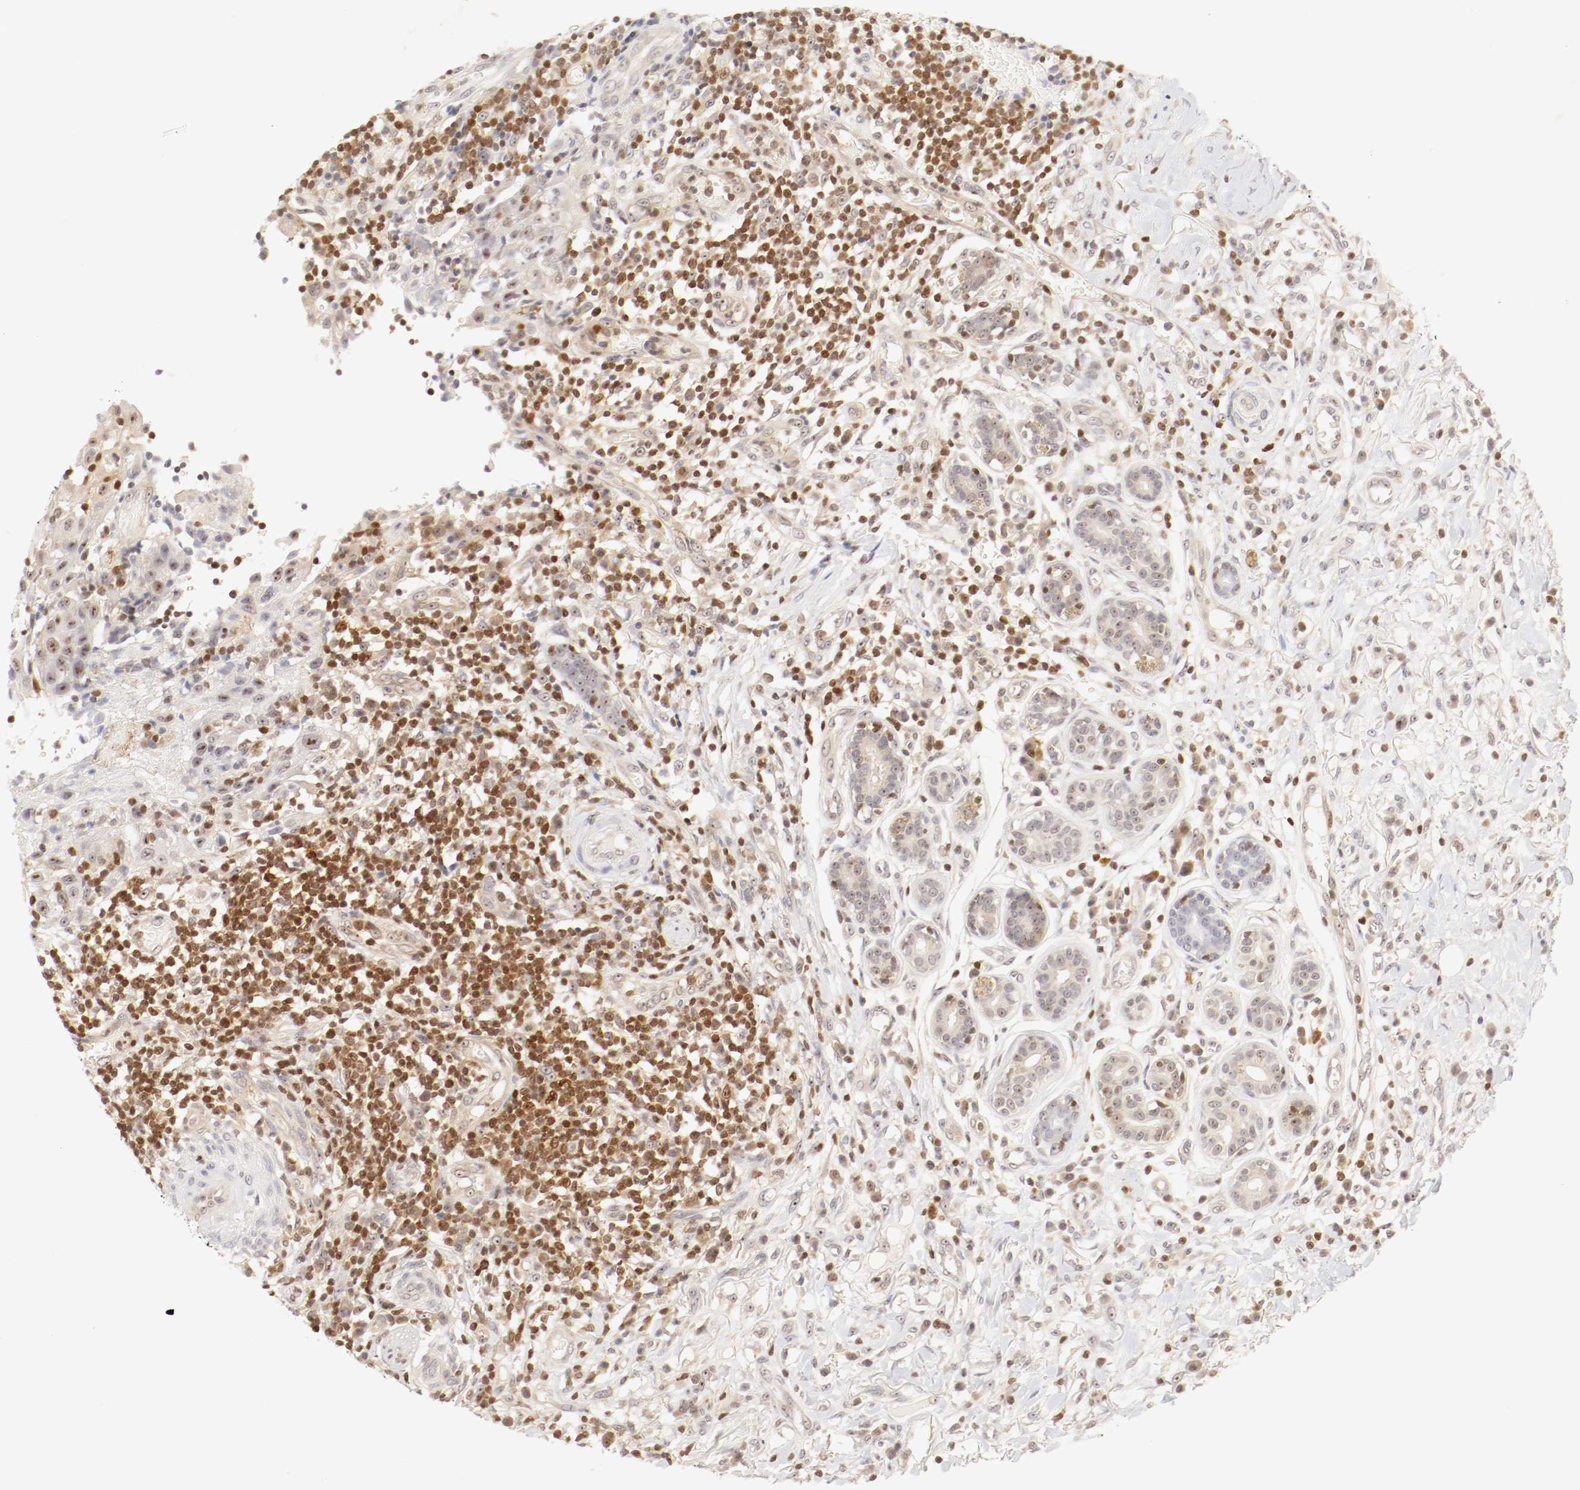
{"staining": {"intensity": "strong", "quantity": "25%-75%", "location": "cytoplasmic/membranous,nuclear"}, "tissue": "thyroid cancer", "cell_type": "Tumor cells", "image_type": "cancer", "snomed": [{"axis": "morphology", "description": "Carcinoma, NOS"}, {"axis": "topography", "description": "Thyroid gland"}], "caption": "A high amount of strong cytoplasmic/membranous and nuclear expression is seen in about 25%-75% of tumor cells in carcinoma (thyroid) tissue.", "gene": "KIF2A", "patient": {"sex": "female", "age": 77}}